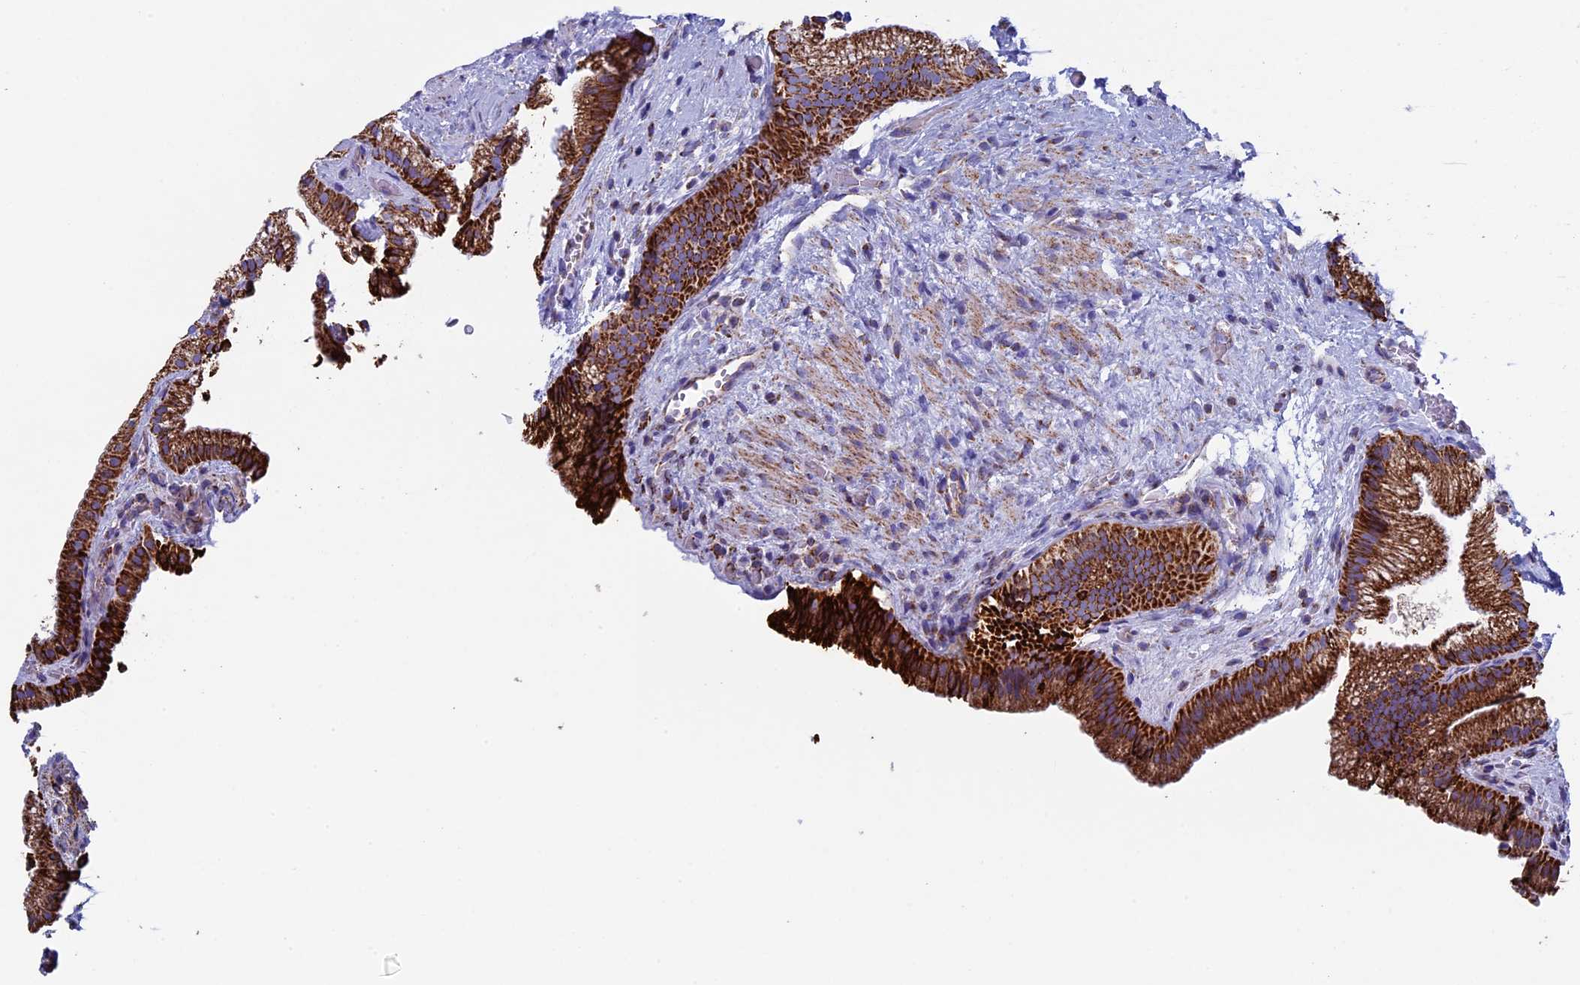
{"staining": {"intensity": "strong", "quantity": ">75%", "location": "cytoplasmic/membranous"}, "tissue": "gallbladder", "cell_type": "Glandular cells", "image_type": "normal", "snomed": [{"axis": "morphology", "description": "Normal tissue, NOS"}, {"axis": "morphology", "description": "Inflammation, NOS"}, {"axis": "topography", "description": "Gallbladder"}], "caption": "Immunohistochemical staining of unremarkable human gallbladder demonstrates strong cytoplasmic/membranous protein expression in about >75% of glandular cells.", "gene": "UQCRFS1", "patient": {"sex": "male", "age": 51}}